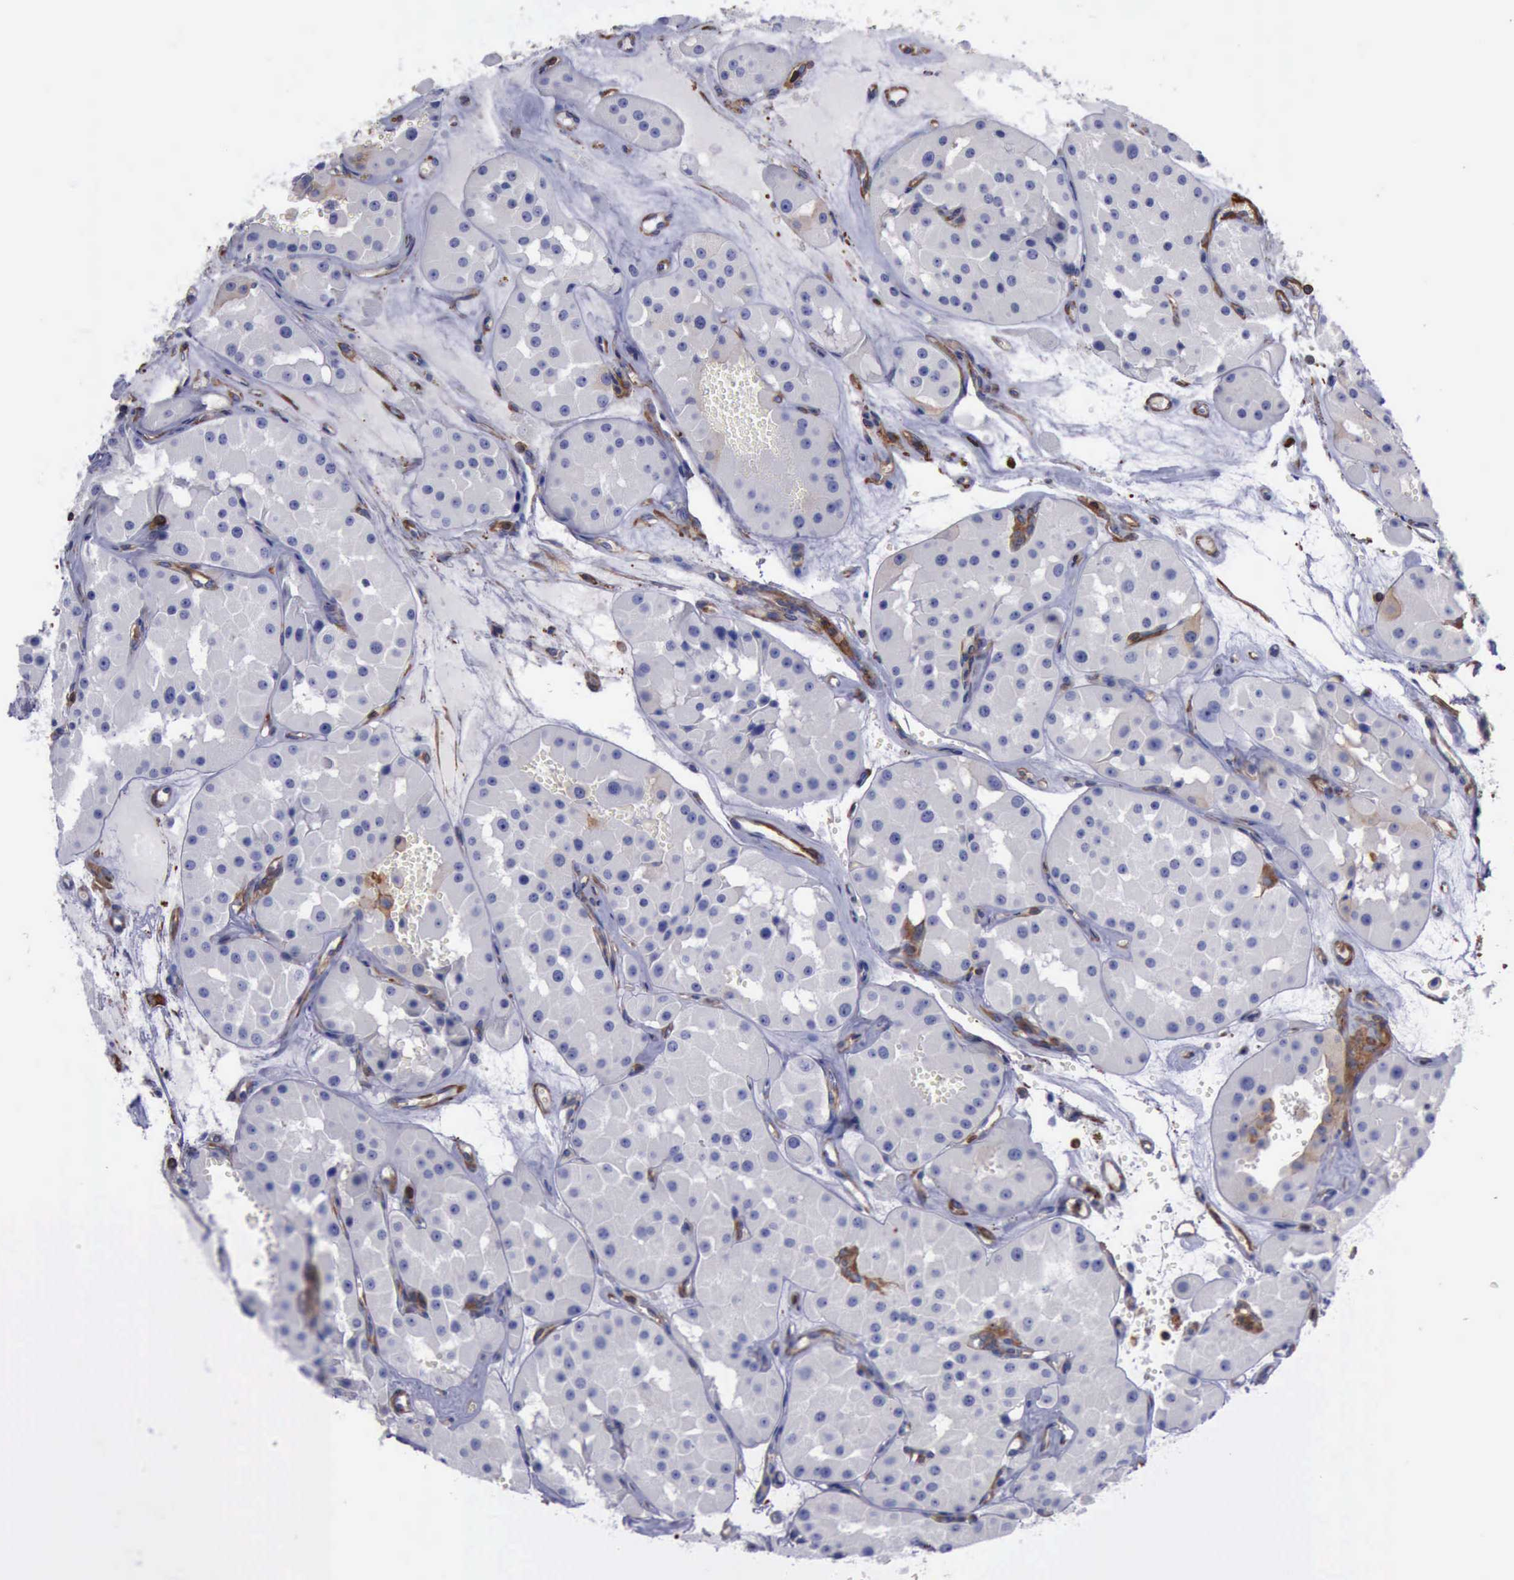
{"staining": {"intensity": "negative", "quantity": "none", "location": "none"}, "tissue": "renal cancer", "cell_type": "Tumor cells", "image_type": "cancer", "snomed": [{"axis": "morphology", "description": "Adenocarcinoma, uncertain malignant potential"}, {"axis": "topography", "description": "Kidney"}], "caption": "High magnification brightfield microscopy of renal adenocarcinoma,  uncertain malignant potential stained with DAB (3,3'-diaminobenzidine) (brown) and counterstained with hematoxylin (blue): tumor cells show no significant expression.", "gene": "FLNA", "patient": {"sex": "male", "age": 63}}